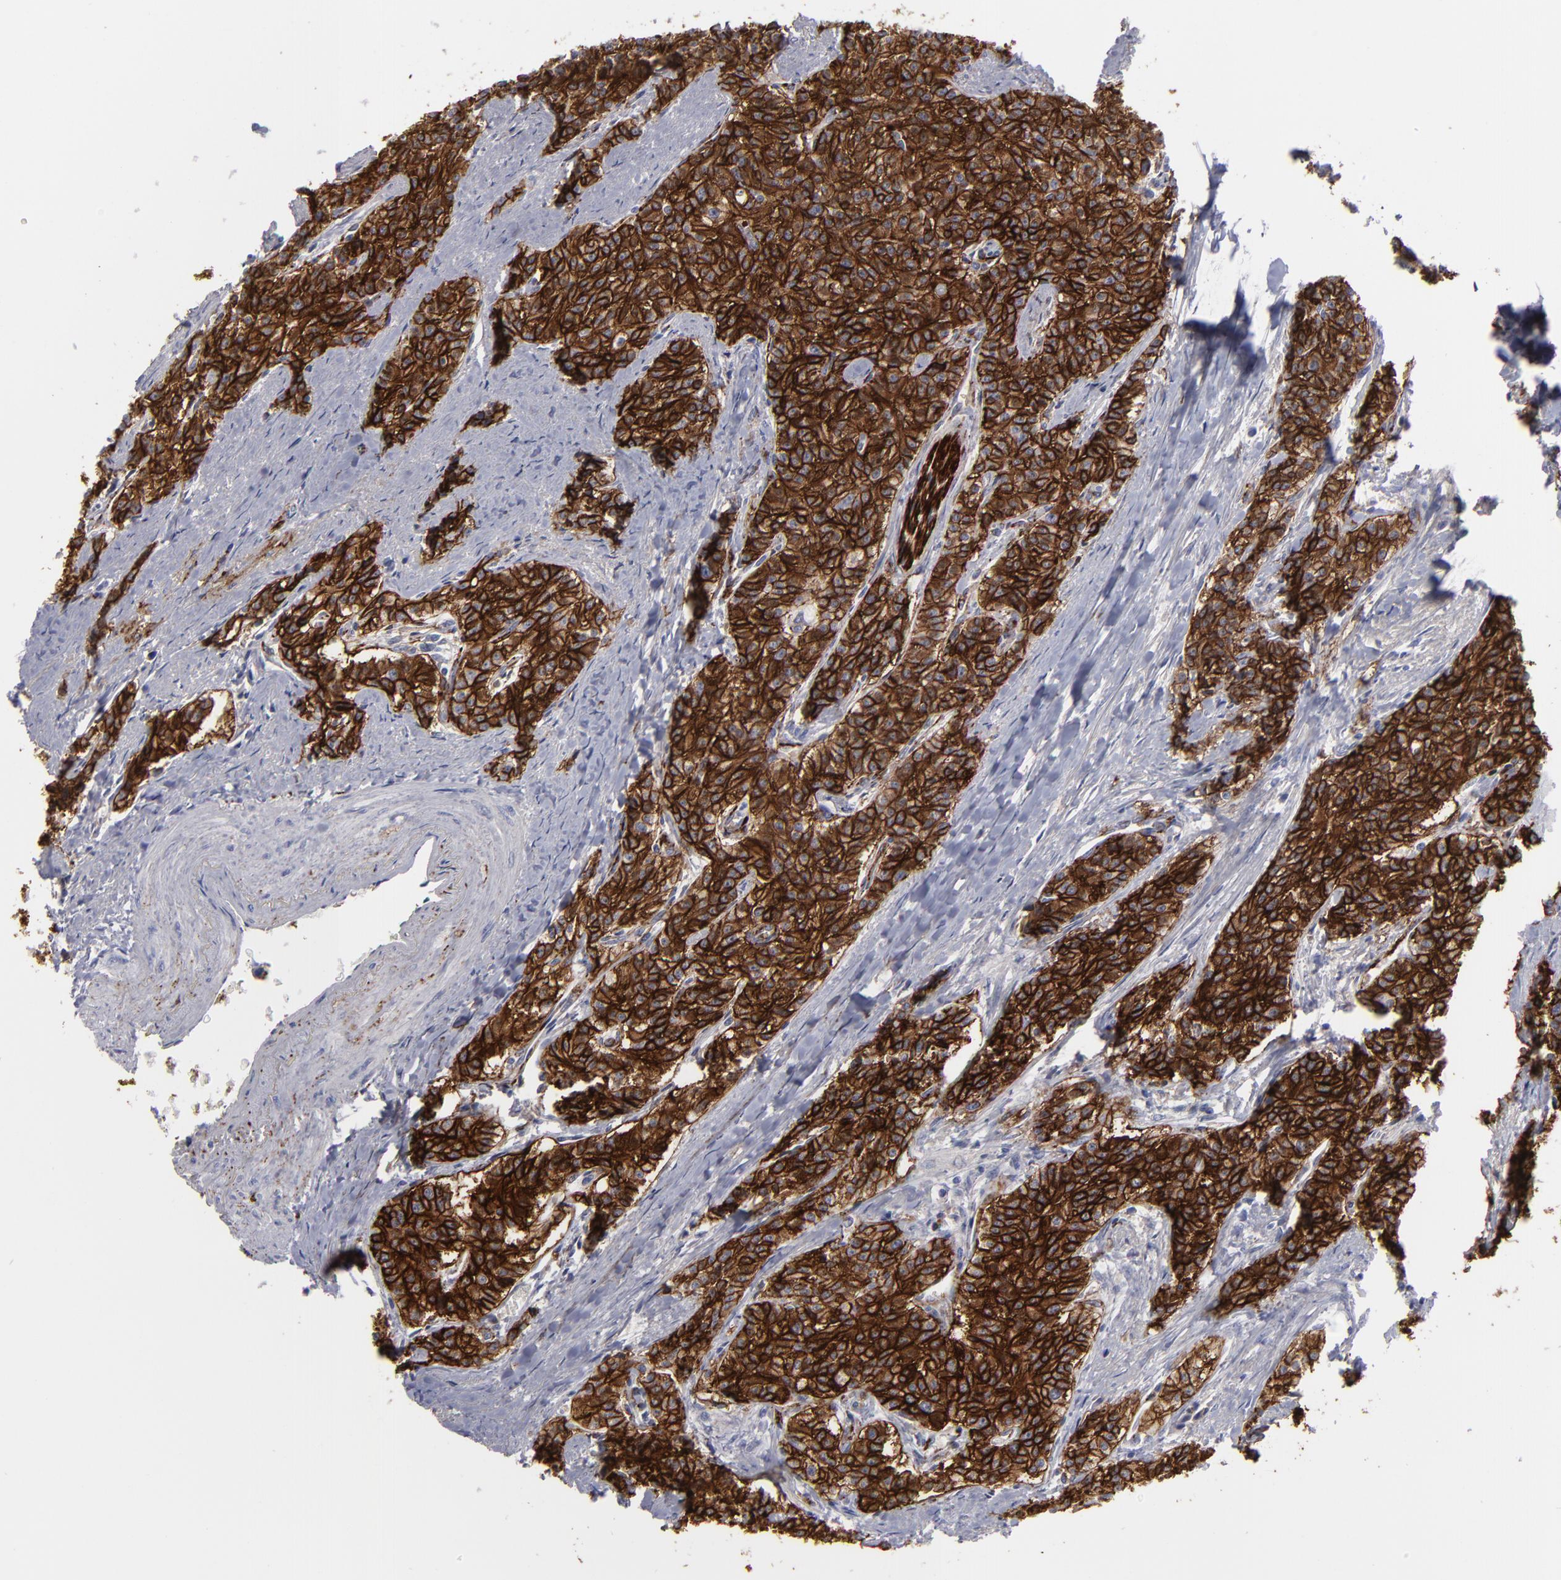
{"staining": {"intensity": "strong", "quantity": ">75%", "location": "cytoplasmic/membranous"}, "tissue": "carcinoid", "cell_type": "Tumor cells", "image_type": "cancer", "snomed": [{"axis": "morphology", "description": "Carcinoid, malignant, NOS"}, {"axis": "topography", "description": "Stomach"}], "caption": "Human malignant carcinoid stained with a brown dye reveals strong cytoplasmic/membranous positive expression in about >75% of tumor cells.", "gene": "ALCAM", "patient": {"sex": "female", "age": 76}}